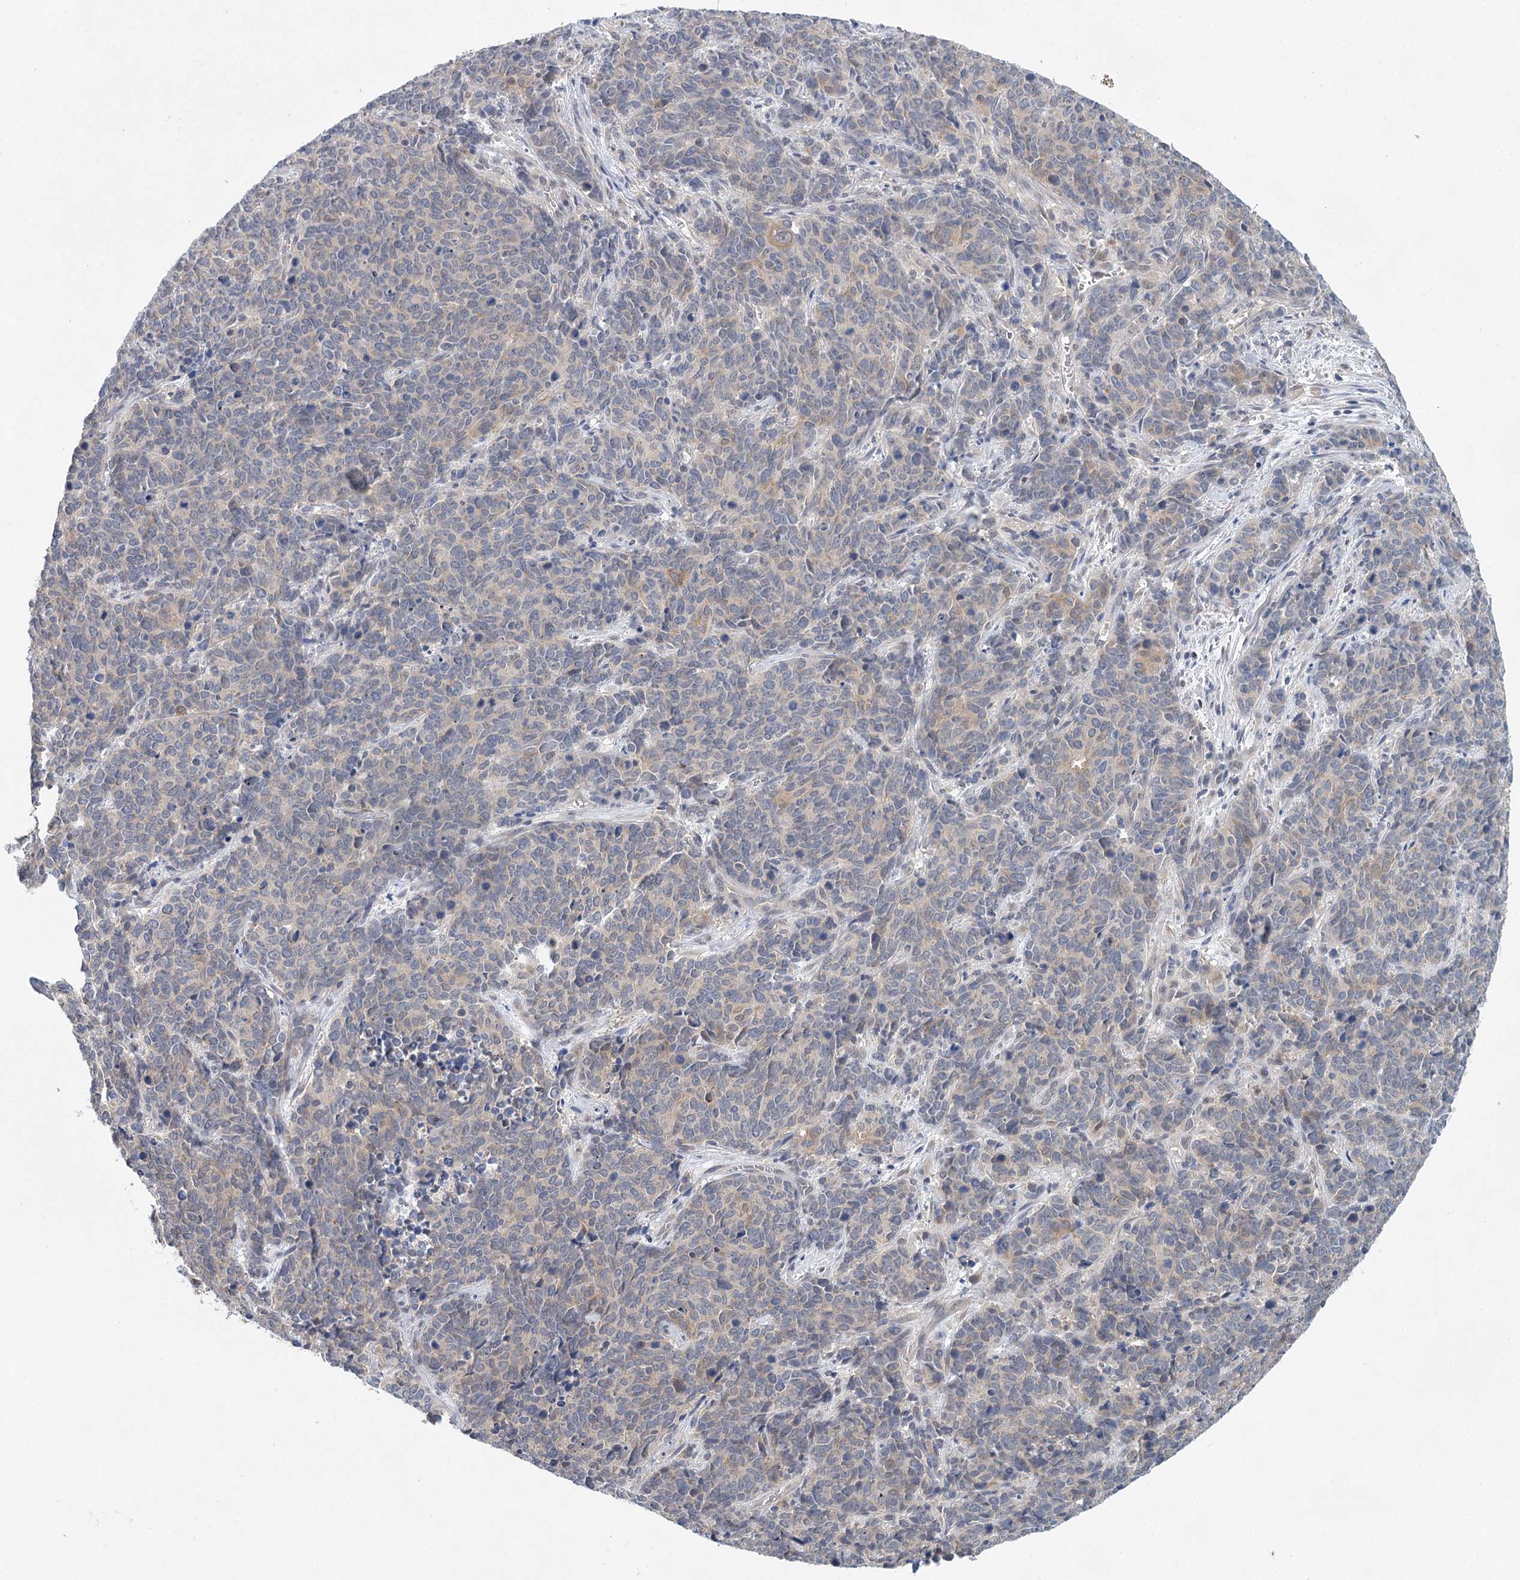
{"staining": {"intensity": "weak", "quantity": "<25%", "location": "cytoplasmic/membranous"}, "tissue": "cervical cancer", "cell_type": "Tumor cells", "image_type": "cancer", "snomed": [{"axis": "morphology", "description": "Squamous cell carcinoma, NOS"}, {"axis": "topography", "description": "Cervix"}], "caption": "Immunohistochemical staining of human cervical cancer exhibits no significant expression in tumor cells. The staining is performed using DAB brown chromogen with nuclei counter-stained in using hematoxylin.", "gene": "BLTP1", "patient": {"sex": "female", "age": 60}}